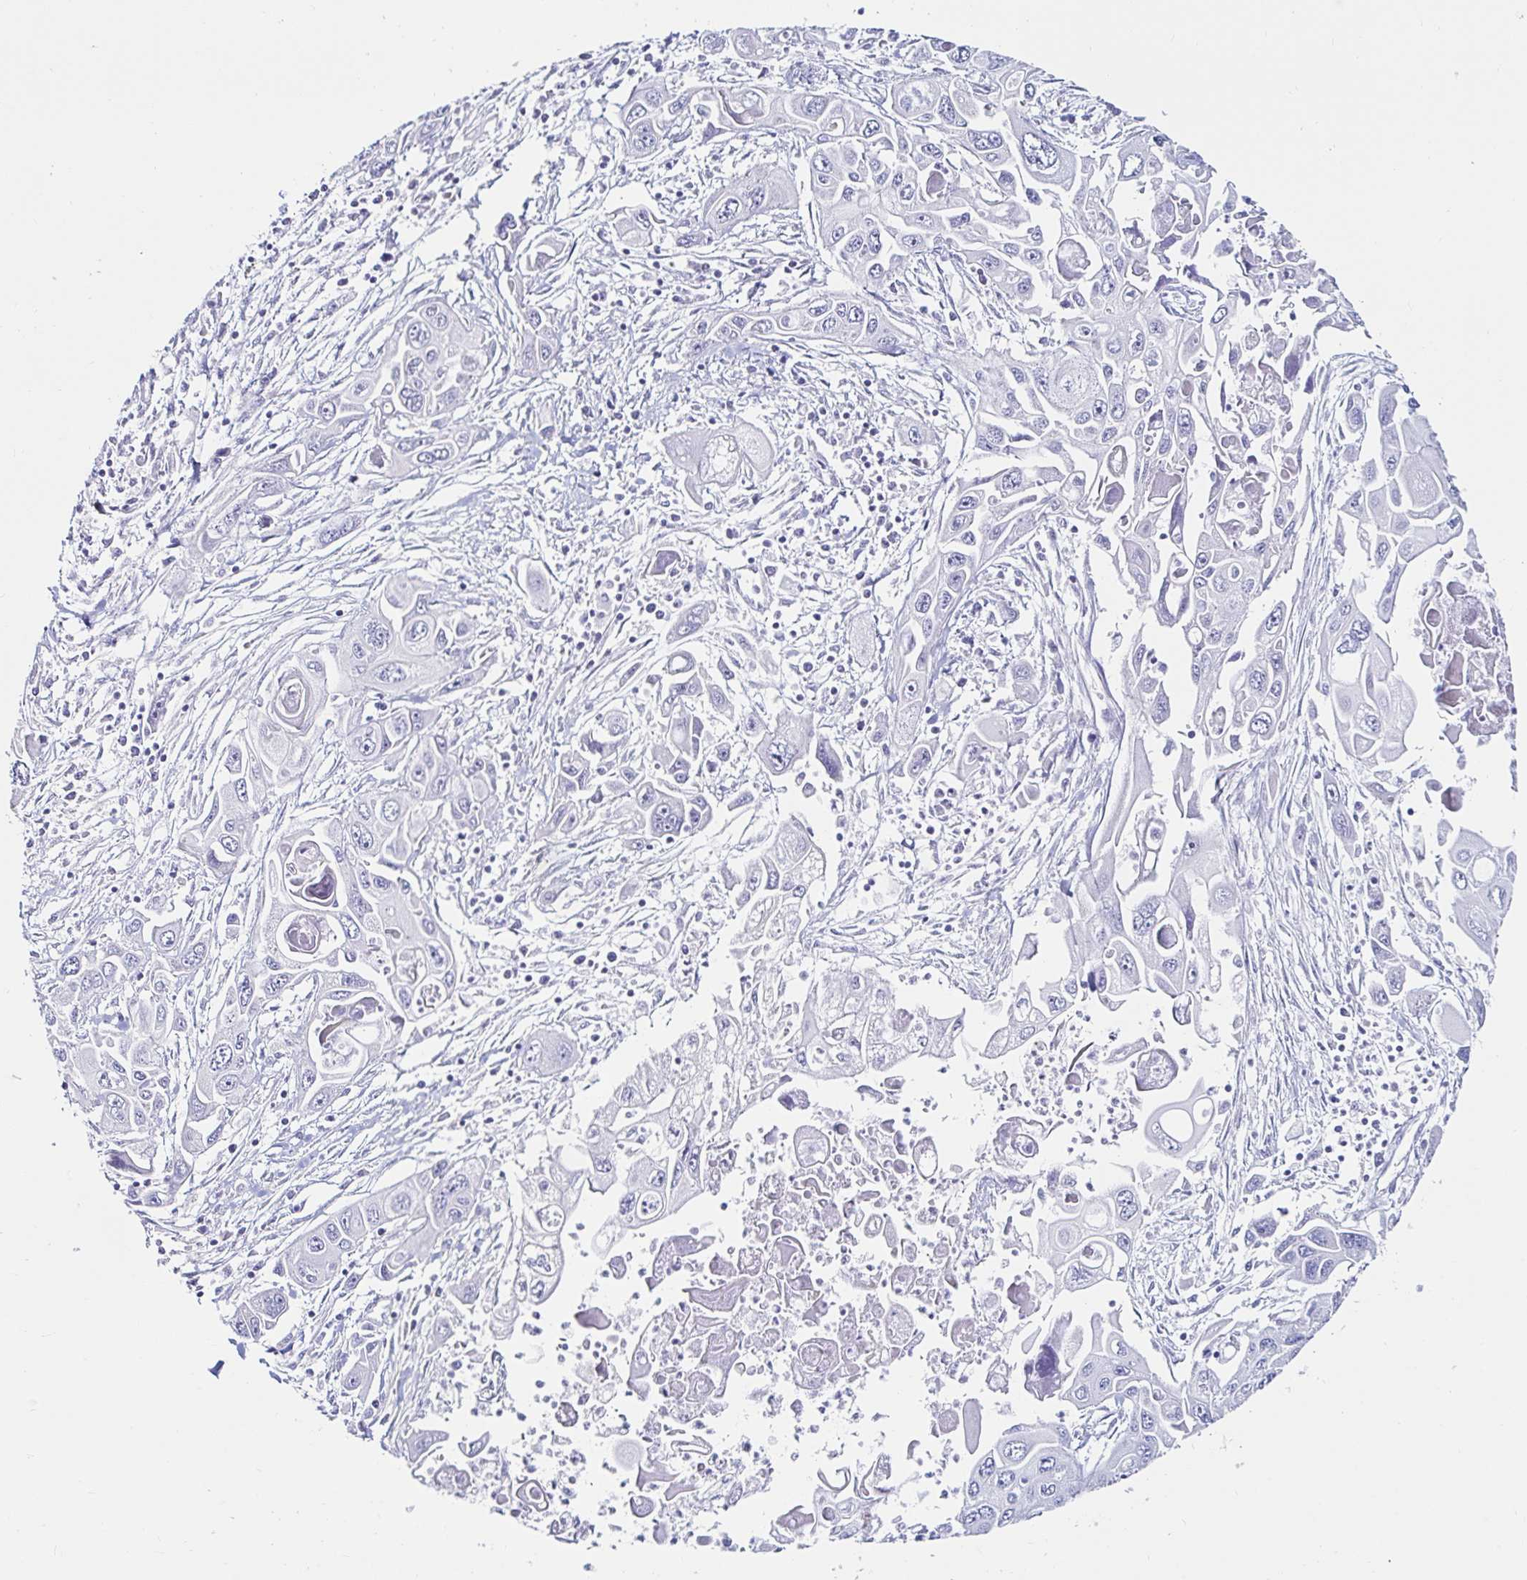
{"staining": {"intensity": "negative", "quantity": "none", "location": "none"}, "tissue": "pancreatic cancer", "cell_type": "Tumor cells", "image_type": "cancer", "snomed": [{"axis": "morphology", "description": "Adenocarcinoma, NOS"}, {"axis": "topography", "description": "Pancreas"}], "caption": "Immunohistochemical staining of pancreatic adenocarcinoma shows no significant expression in tumor cells.", "gene": "C4orf17", "patient": {"sex": "male", "age": 70}}